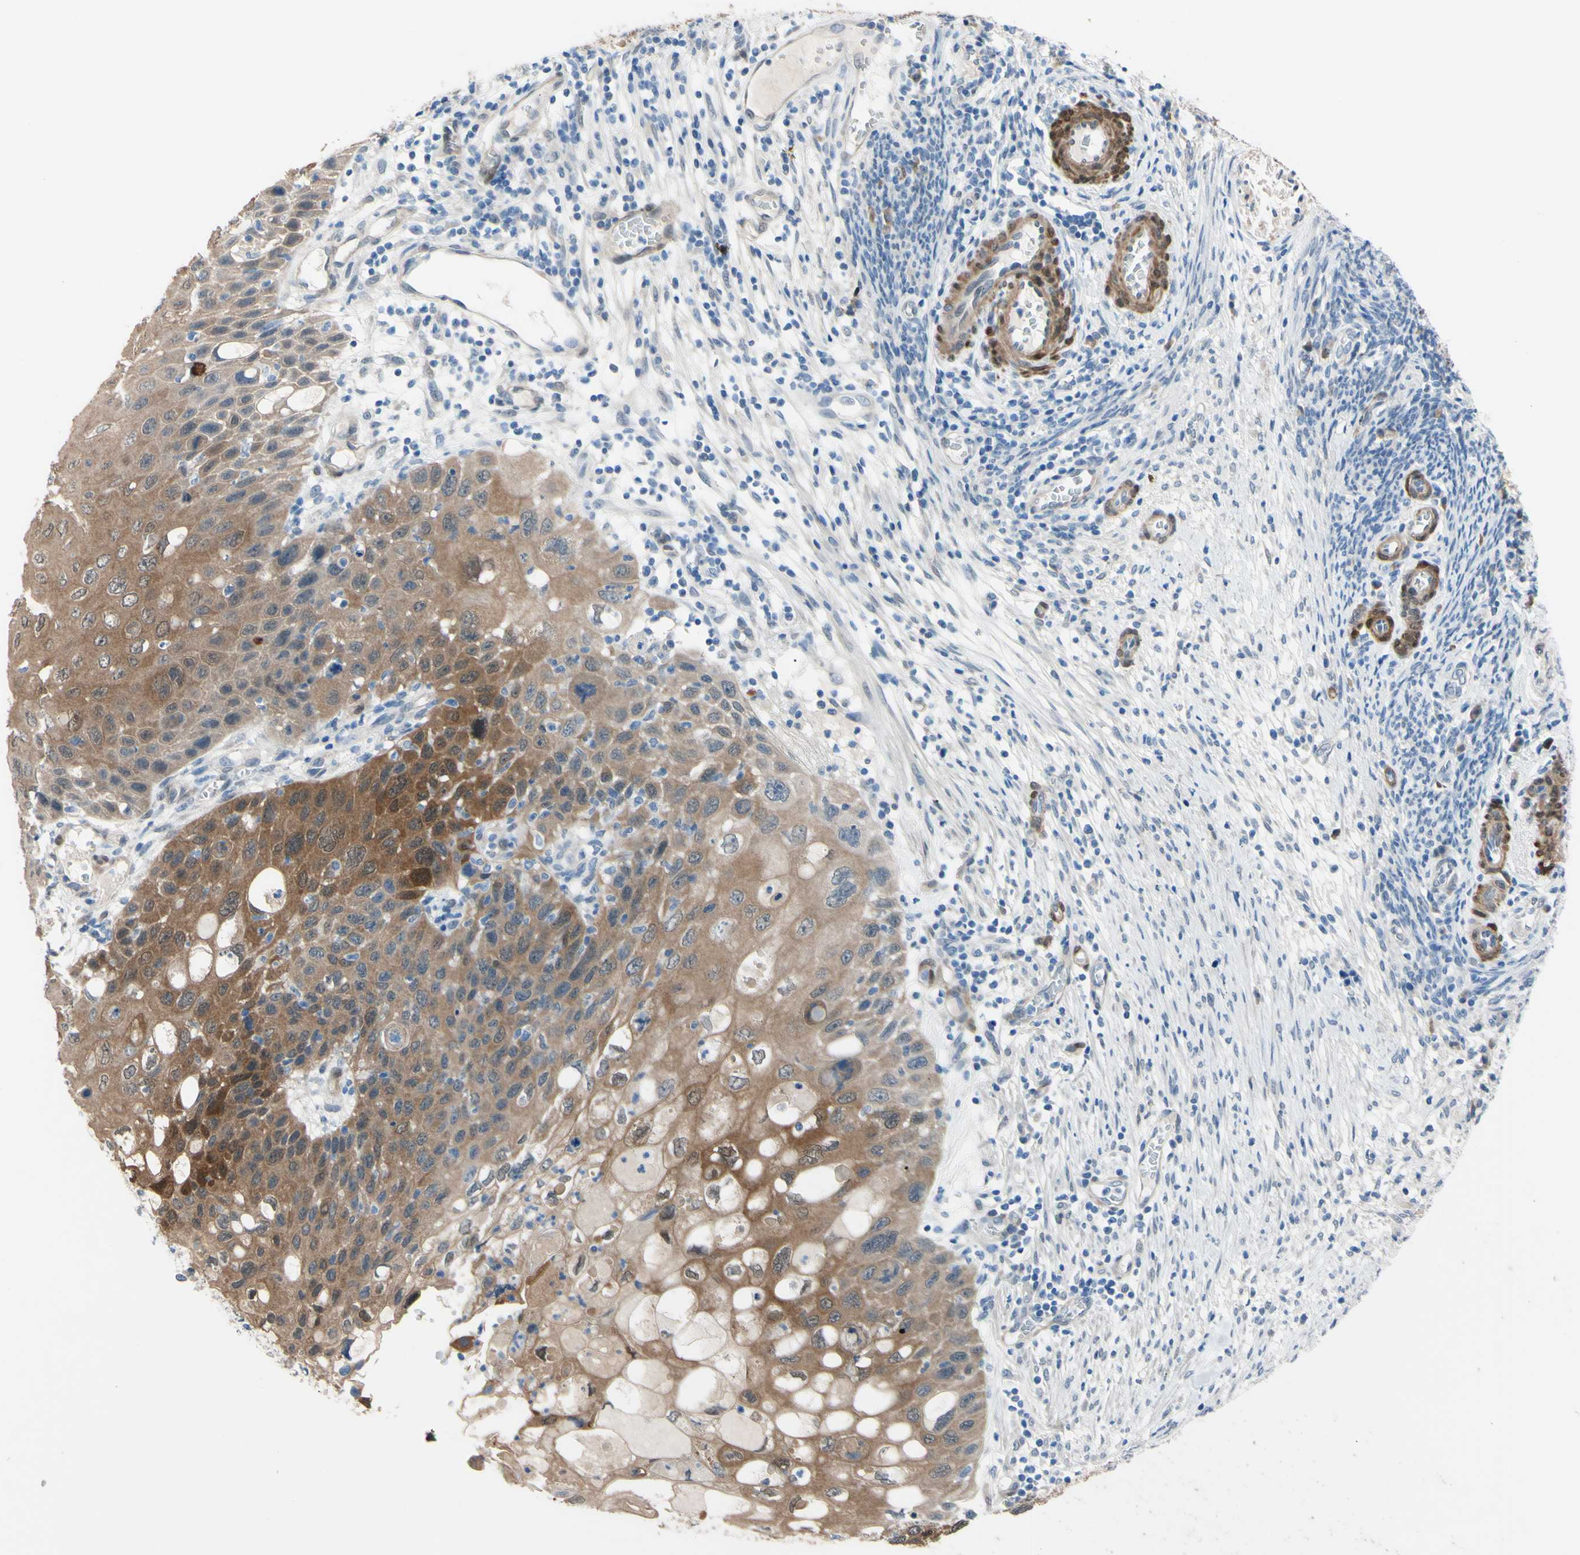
{"staining": {"intensity": "moderate", "quantity": ">75%", "location": "cytoplasmic/membranous,nuclear"}, "tissue": "cervical cancer", "cell_type": "Tumor cells", "image_type": "cancer", "snomed": [{"axis": "morphology", "description": "Squamous cell carcinoma, NOS"}, {"axis": "topography", "description": "Cervix"}], "caption": "A medium amount of moderate cytoplasmic/membranous and nuclear positivity is seen in approximately >75% of tumor cells in squamous cell carcinoma (cervical) tissue. (Stains: DAB in brown, nuclei in blue, Microscopy: brightfield microscopy at high magnification).", "gene": "NOL3", "patient": {"sex": "female", "age": 70}}